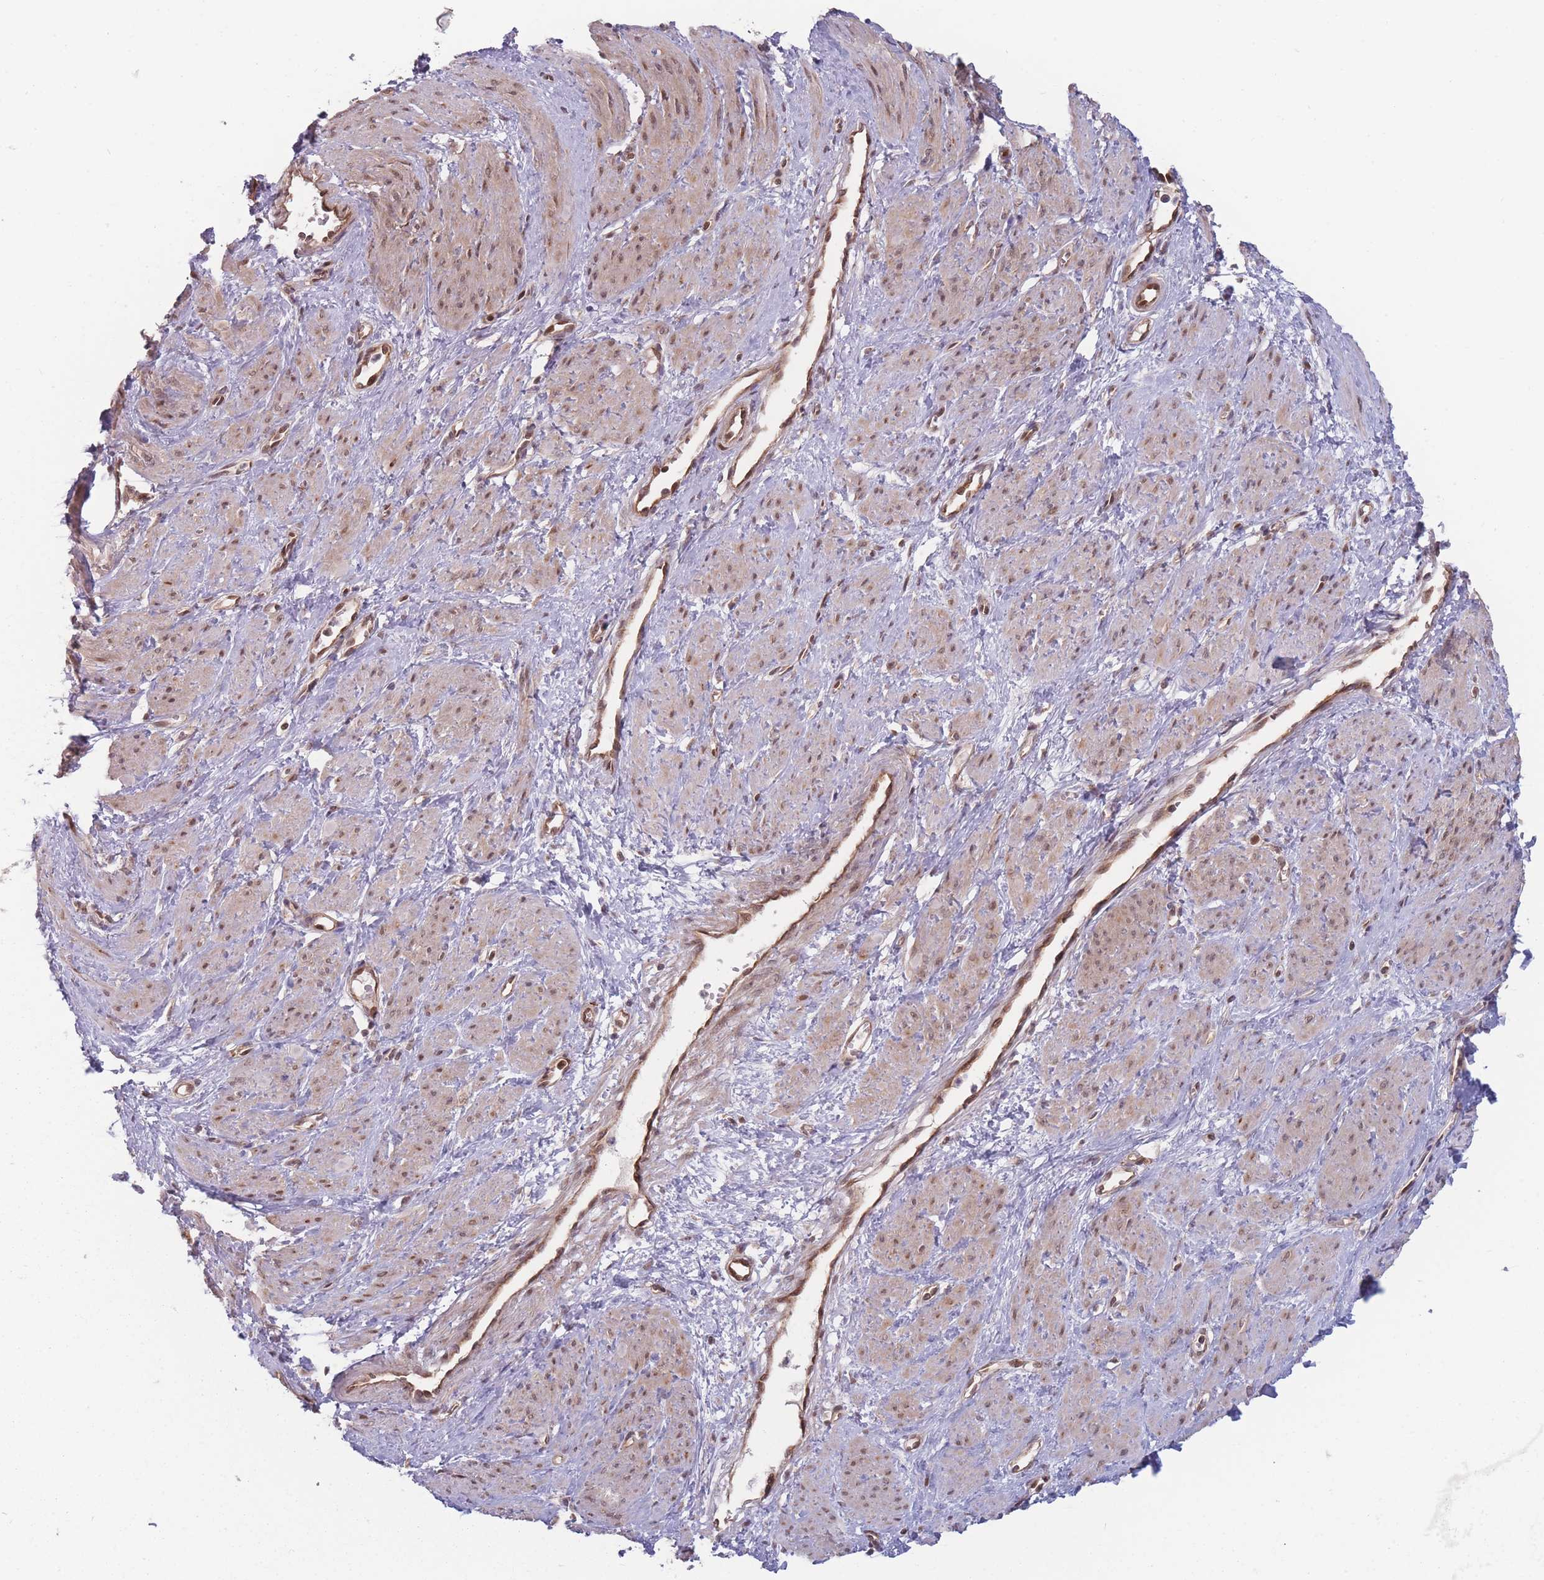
{"staining": {"intensity": "moderate", "quantity": "25%-75%", "location": "nuclear"}, "tissue": "smooth muscle", "cell_type": "Smooth muscle cells", "image_type": "normal", "snomed": [{"axis": "morphology", "description": "Normal tissue, NOS"}, {"axis": "topography", "description": "Smooth muscle"}, {"axis": "topography", "description": "Uterus"}], "caption": "Immunohistochemistry (IHC) (DAB (3,3'-diaminobenzidine)) staining of normal human smooth muscle displays moderate nuclear protein staining in approximately 25%-75% of smooth muscle cells.", "gene": "RPS18", "patient": {"sex": "female", "age": 39}}